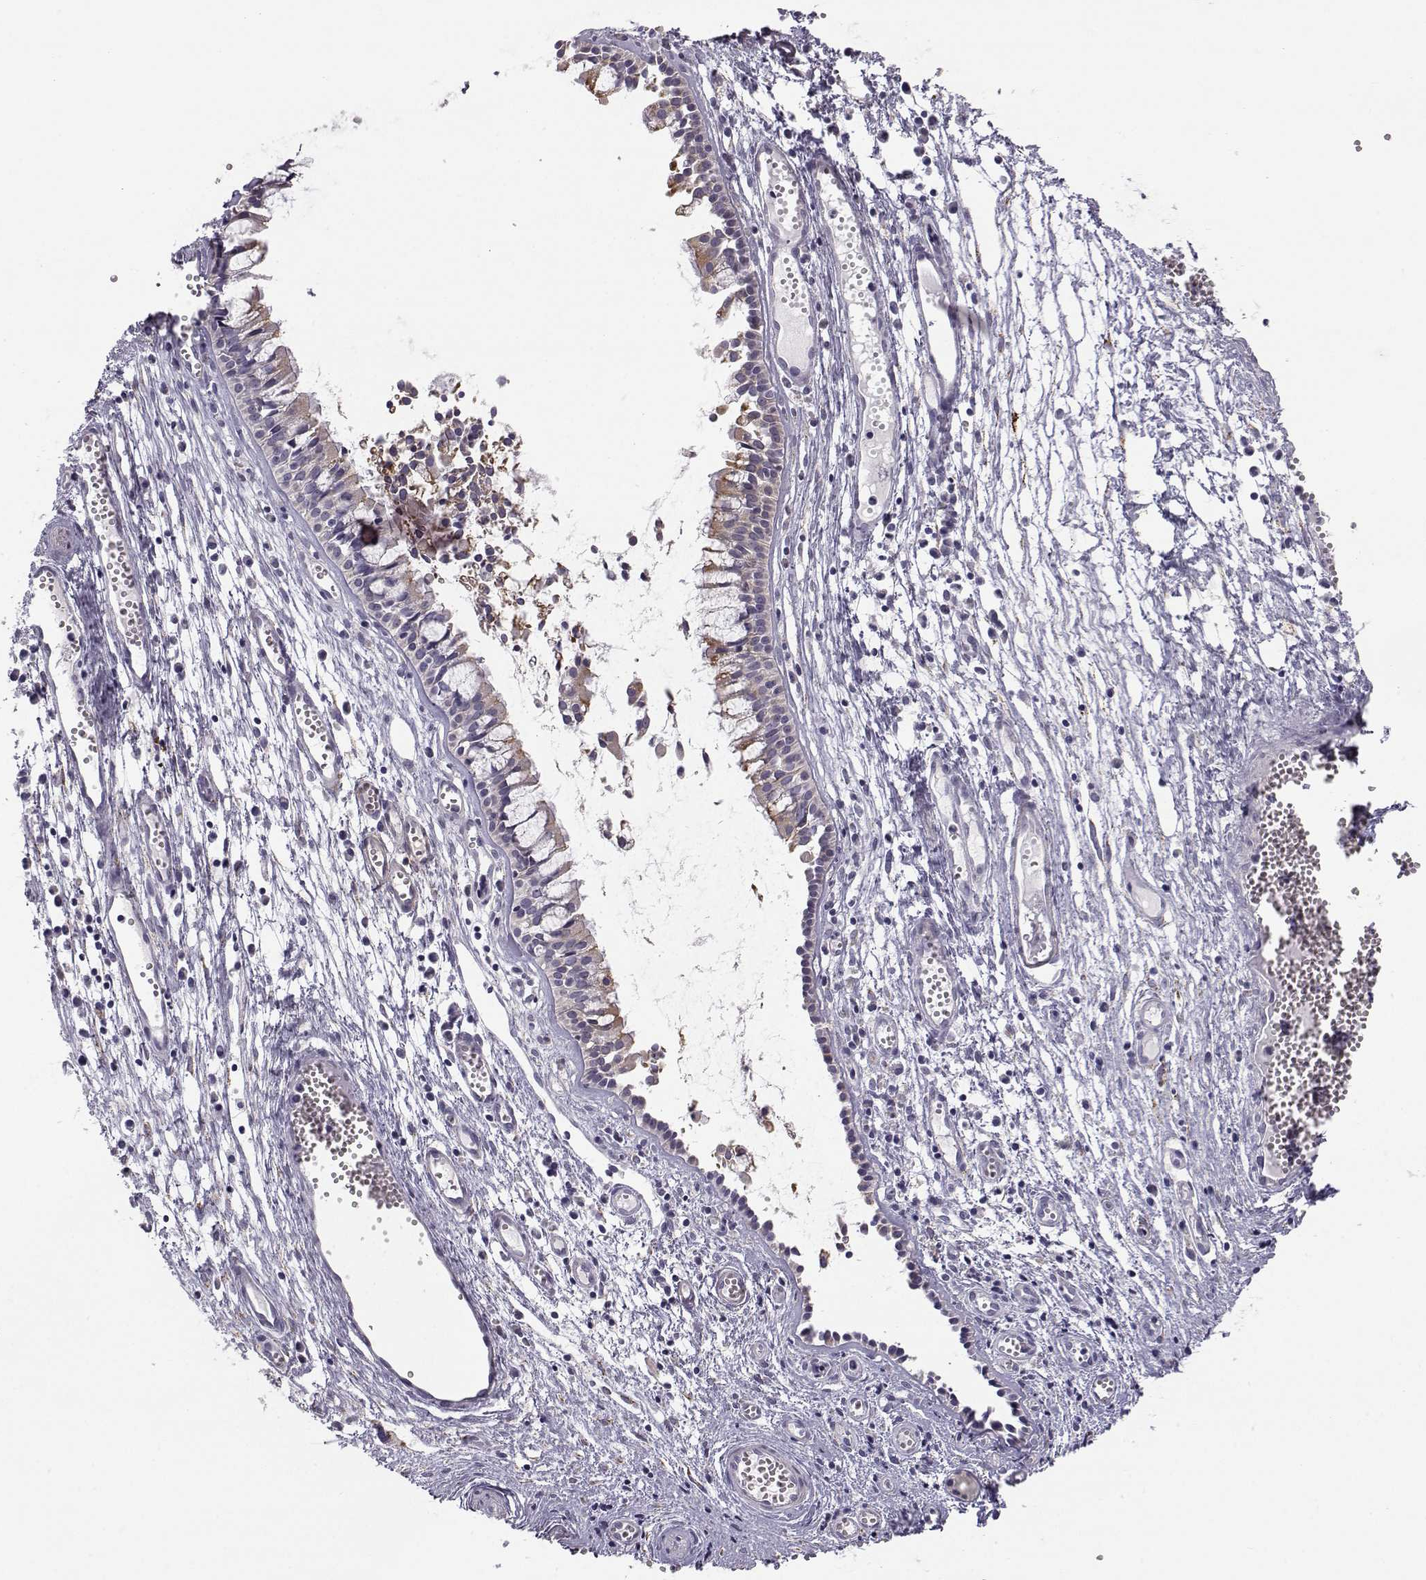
{"staining": {"intensity": "weak", "quantity": "<25%", "location": "cytoplasmic/membranous"}, "tissue": "nasopharynx", "cell_type": "Respiratory epithelial cells", "image_type": "normal", "snomed": [{"axis": "morphology", "description": "Normal tissue, NOS"}, {"axis": "topography", "description": "Nasopharynx"}], "caption": "There is no significant staining in respiratory epithelial cells of nasopharynx. (DAB immunohistochemistry (IHC) visualized using brightfield microscopy, high magnification).", "gene": "KCNMB4", "patient": {"sex": "male", "age": 31}}